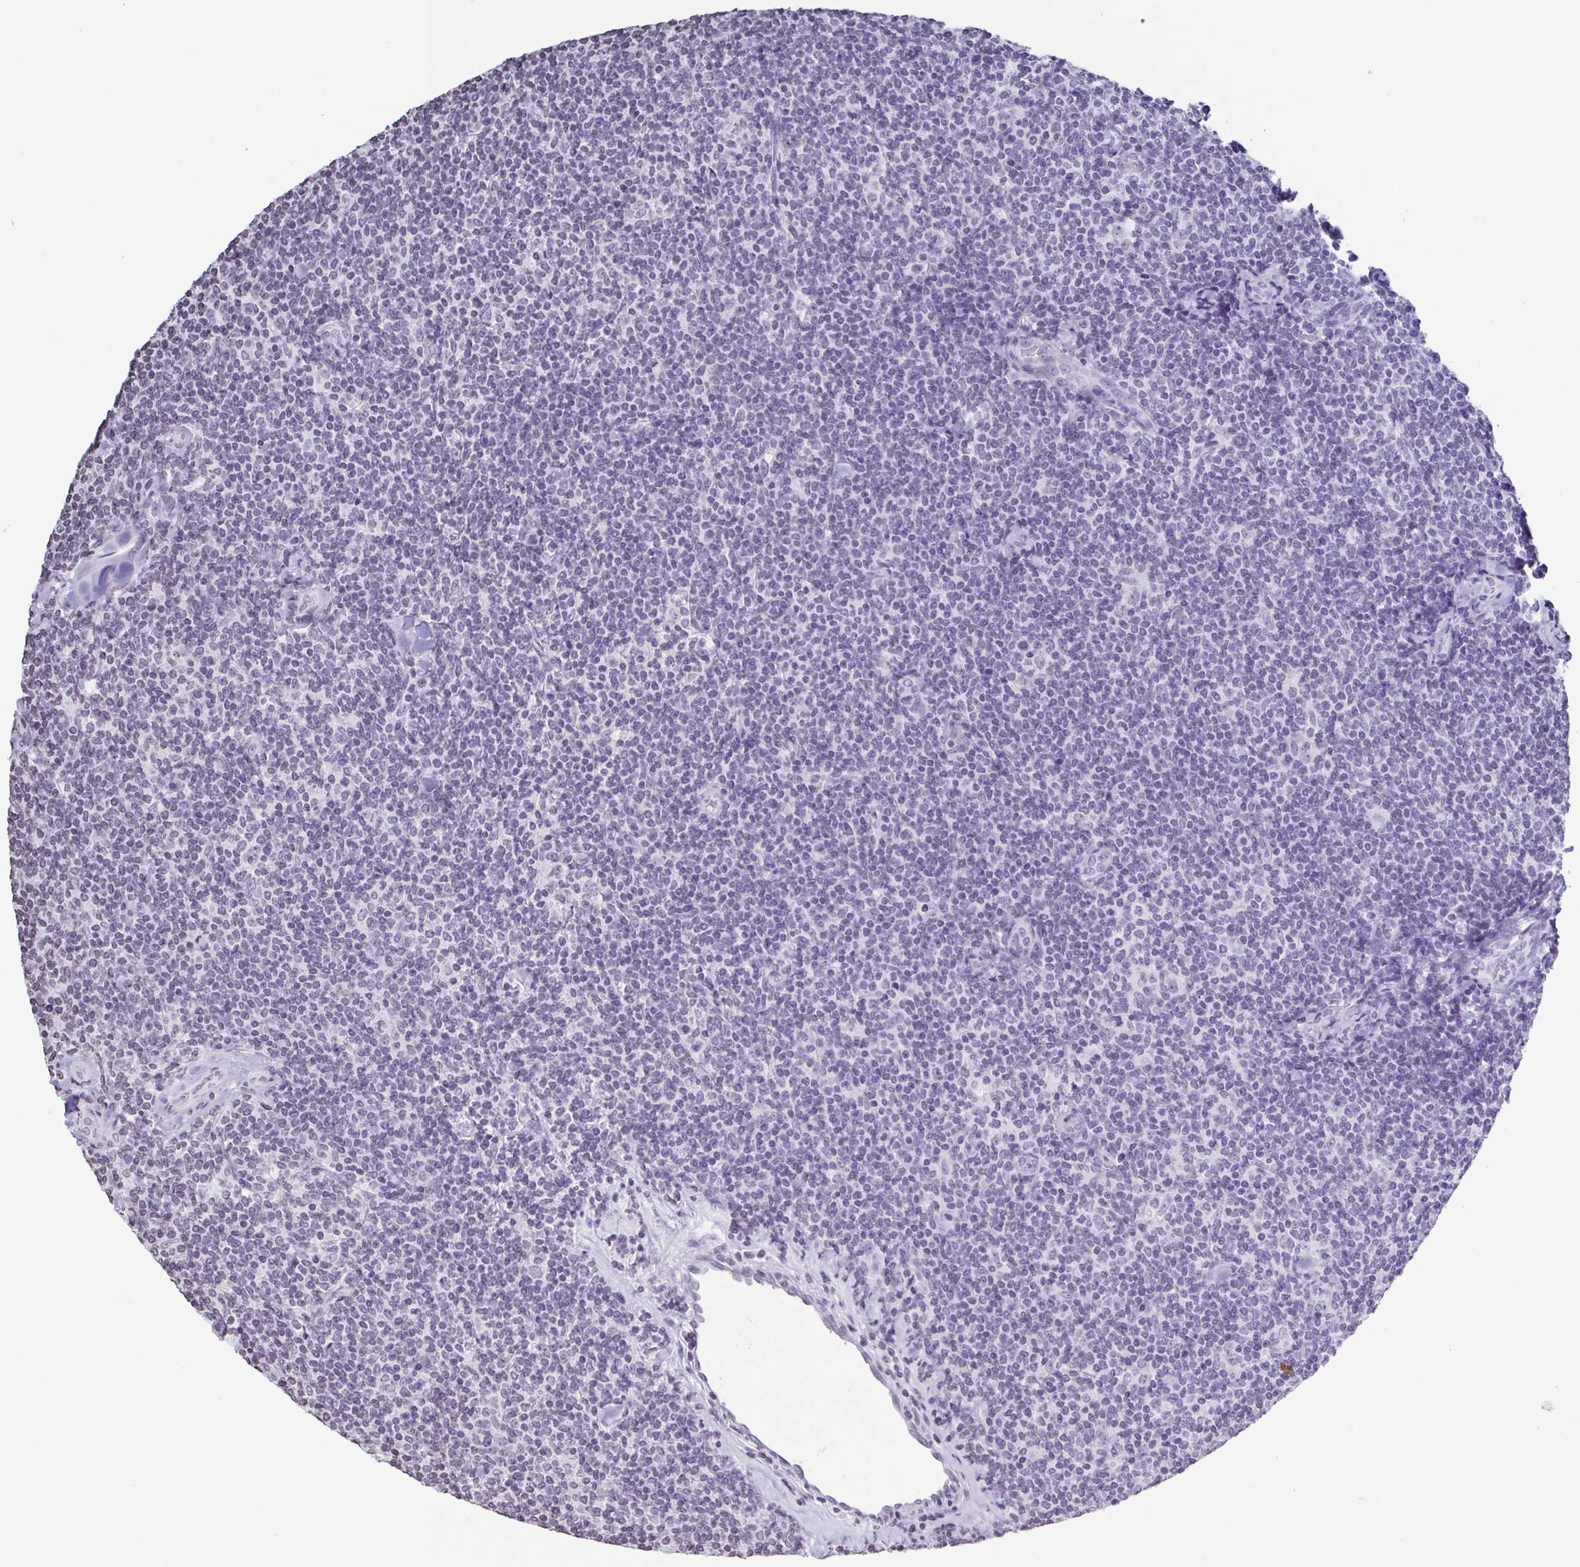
{"staining": {"intensity": "negative", "quantity": "none", "location": "none"}, "tissue": "lymphoma", "cell_type": "Tumor cells", "image_type": "cancer", "snomed": [{"axis": "morphology", "description": "Malignant lymphoma, non-Hodgkin's type, Low grade"}, {"axis": "topography", "description": "Lymph node"}], "caption": "DAB (3,3'-diaminobenzidine) immunohistochemical staining of human malignant lymphoma, non-Hodgkin's type (low-grade) displays no significant expression in tumor cells.", "gene": "VCY1B", "patient": {"sex": "female", "age": 56}}